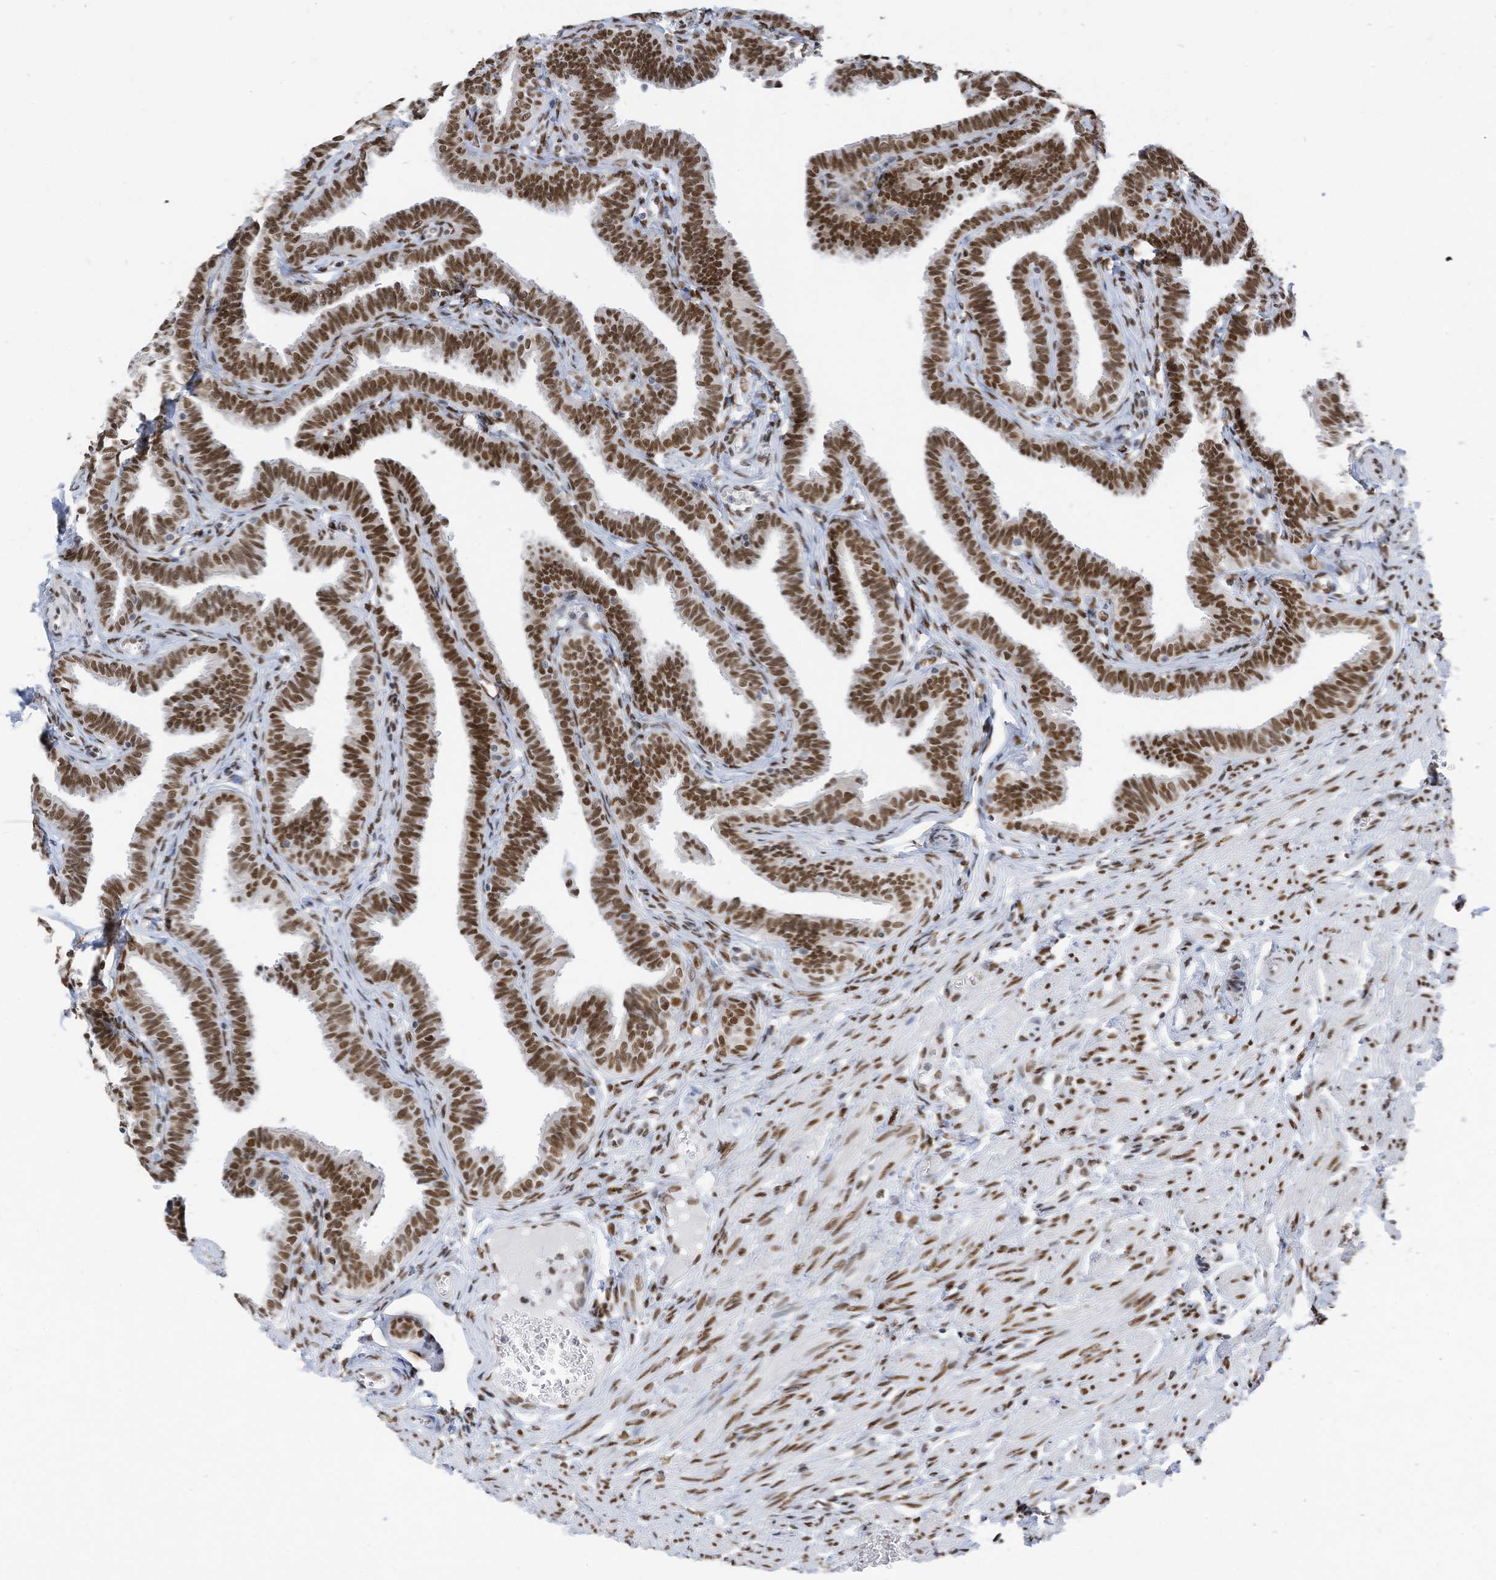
{"staining": {"intensity": "strong", "quantity": ">75%", "location": "nuclear"}, "tissue": "fallopian tube", "cell_type": "Glandular cells", "image_type": "normal", "snomed": [{"axis": "morphology", "description": "Normal tissue, NOS"}, {"axis": "topography", "description": "Fallopian tube"}, {"axis": "topography", "description": "Ovary"}], "caption": "Protein staining exhibits strong nuclear positivity in approximately >75% of glandular cells in unremarkable fallopian tube.", "gene": "KHSRP", "patient": {"sex": "female", "age": 23}}